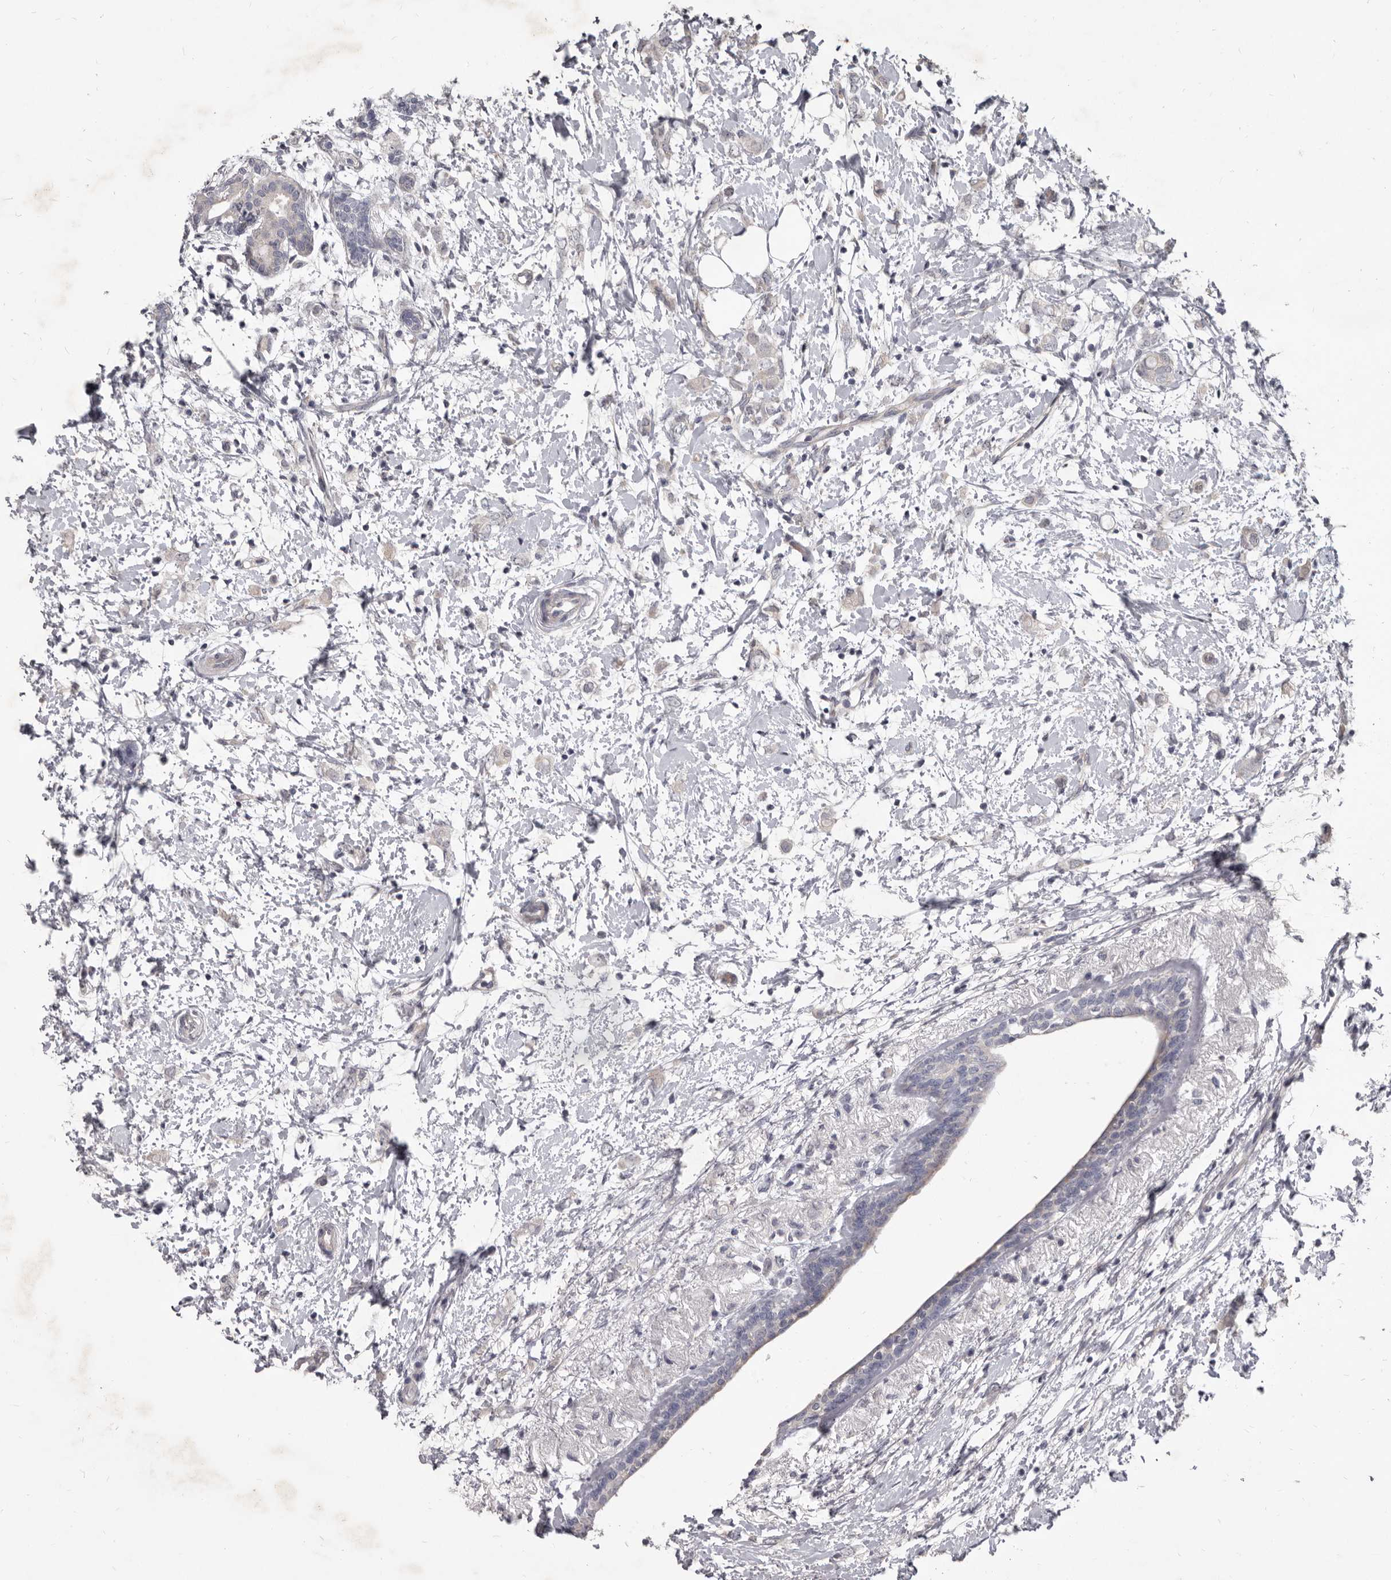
{"staining": {"intensity": "negative", "quantity": "none", "location": "none"}, "tissue": "breast cancer", "cell_type": "Tumor cells", "image_type": "cancer", "snomed": [{"axis": "morphology", "description": "Normal tissue, NOS"}, {"axis": "morphology", "description": "Lobular carcinoma"}, {"axis": "topography", "description": "Breast"}], "caption": "An image of breast cancer stained for a protein demonstrates no brown staining in tumor cells.", "gene": "GSK3B", "patient": {"sex": "female", "age": 47}}